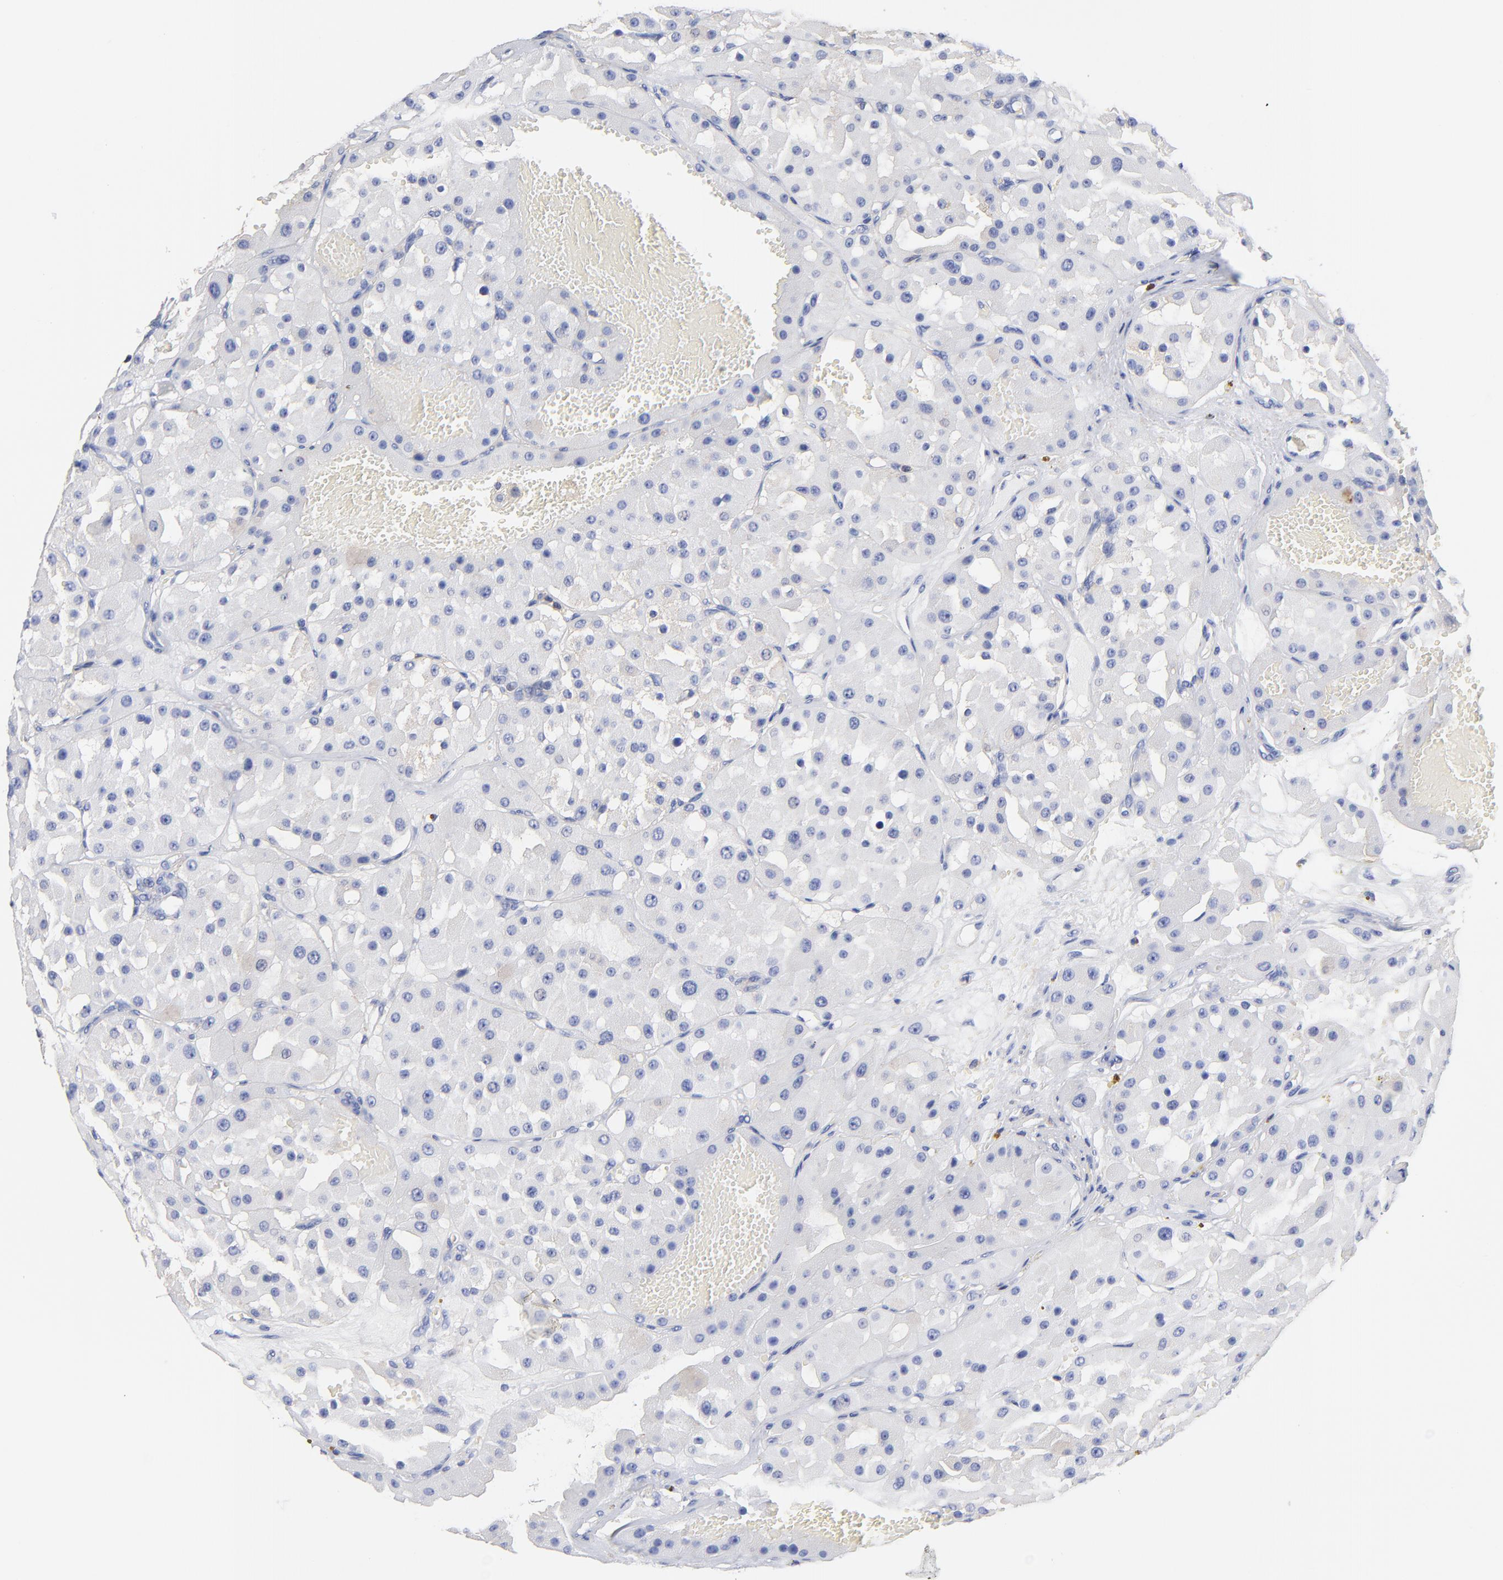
{"staining": {"intensity": "negative", "quantity": "none", "location": "none"}, "tissue": "renal cancer", "cell_type": "Tumor cells", "image_type": "cancer", "snomed": [{"axis": "morphology", "description": "Adenocarcinoma, uncertain malignant potential"}, {"axis": "topography", "description": "Kidney"}], "caption": "Tumor cells are negative for protein expression in human renal cancer.", "gene": "ASL", "patient": {"sex": "male", "age": 63}}